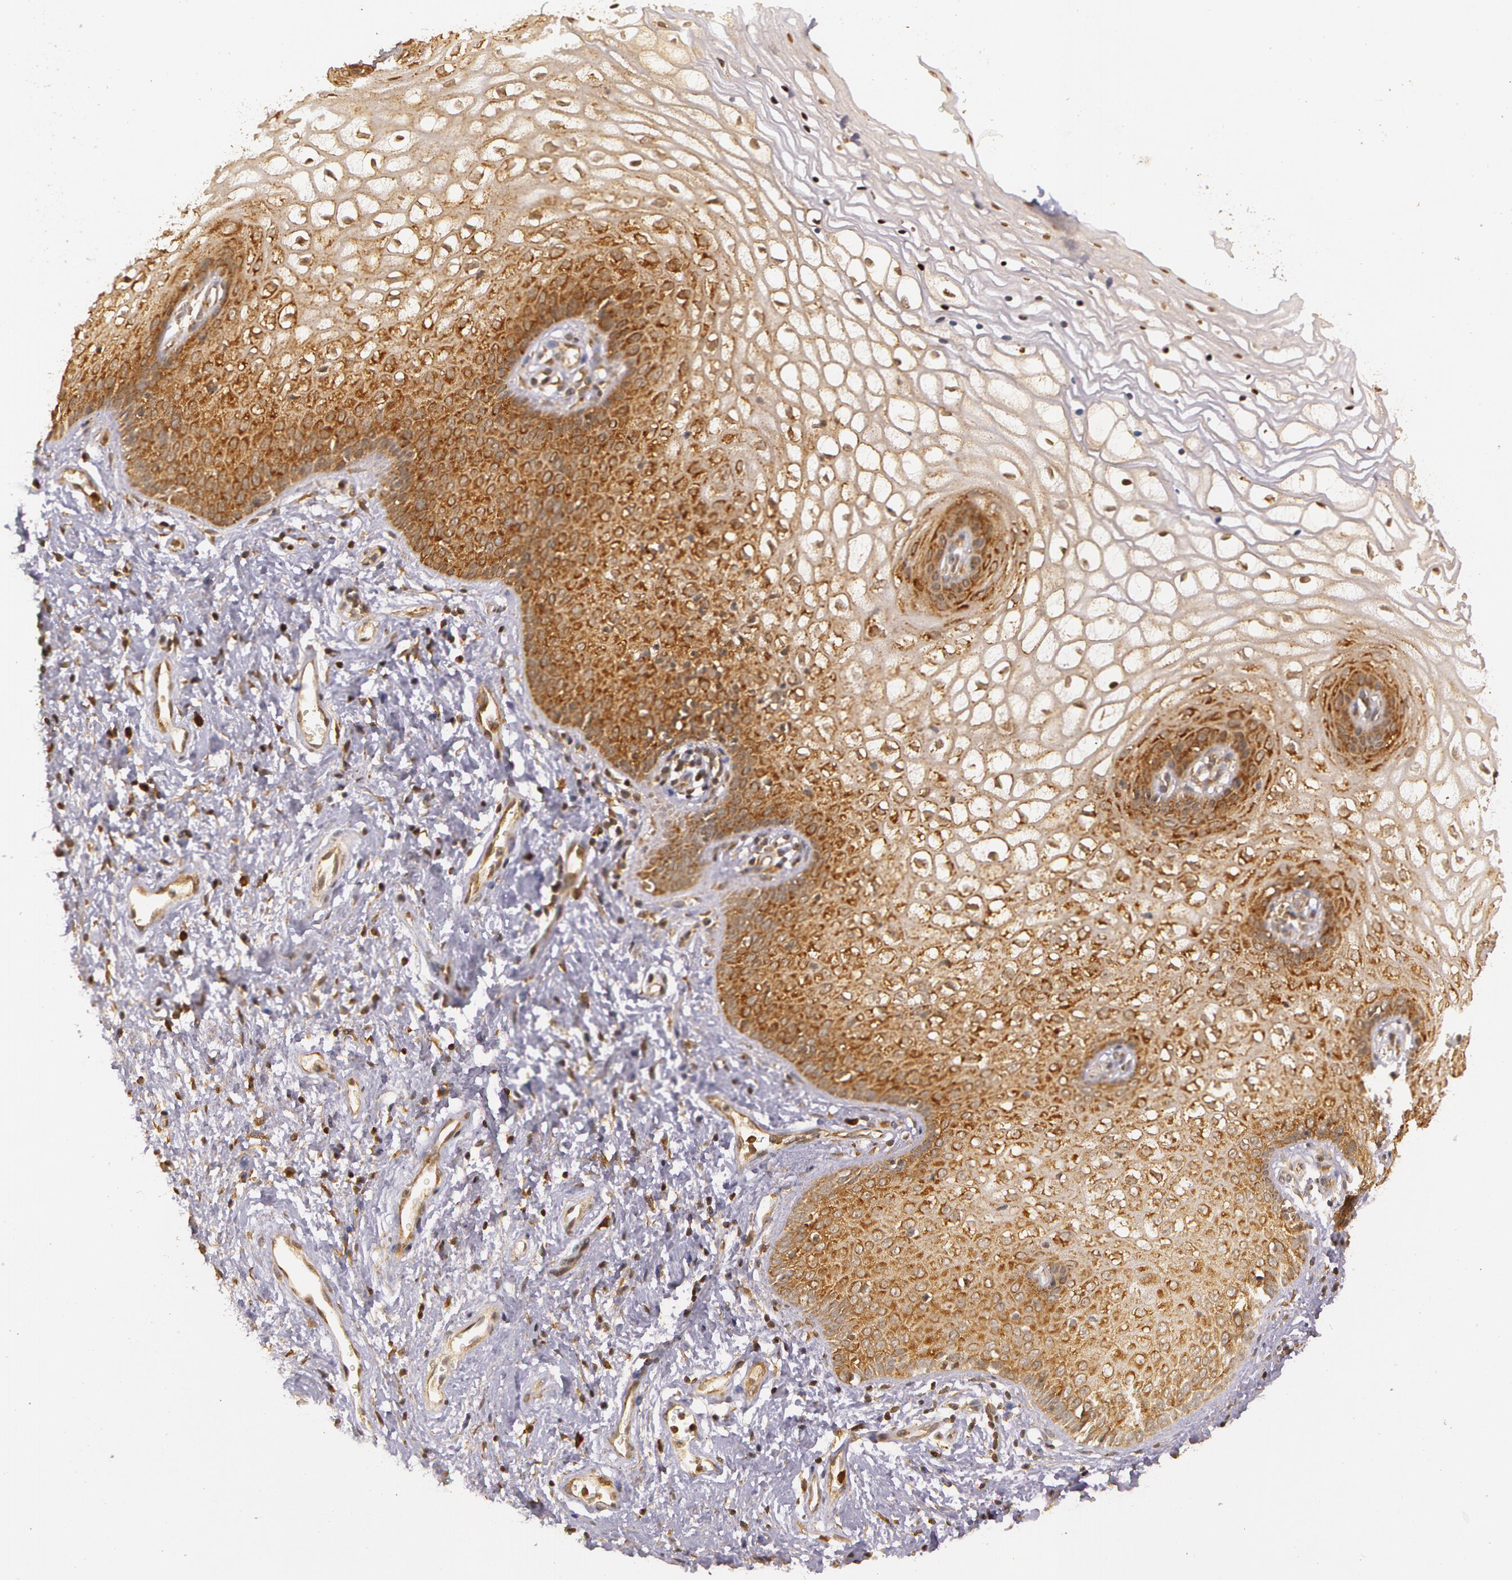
{"staining": {"intensity": "moderate", "quantity": ">75%", "location": "cytoplasmic/membranous"}, "tissue": "vagina", "cell_type": "Squamous epithelial cells", "image_type": "normal", "snomed": [{"axis": "morphology", "description": "Normal tissue, NOS"}, {"axis": "topography", "description": "Vagina"}], "caption": "IHC (DAB) staining of normal vagina demonstrates moderate cytoplasmic/membranous protein positivity in about >75% of squamous epithelial cells. (Stains: DAB (3,3'-diaminobenzidine) in brown, nuclei in blue, Microscopy: brightfield microscopy at high magnification).", "gene": "ASCC2", "patient": {"sex": "female", "age": 34}}